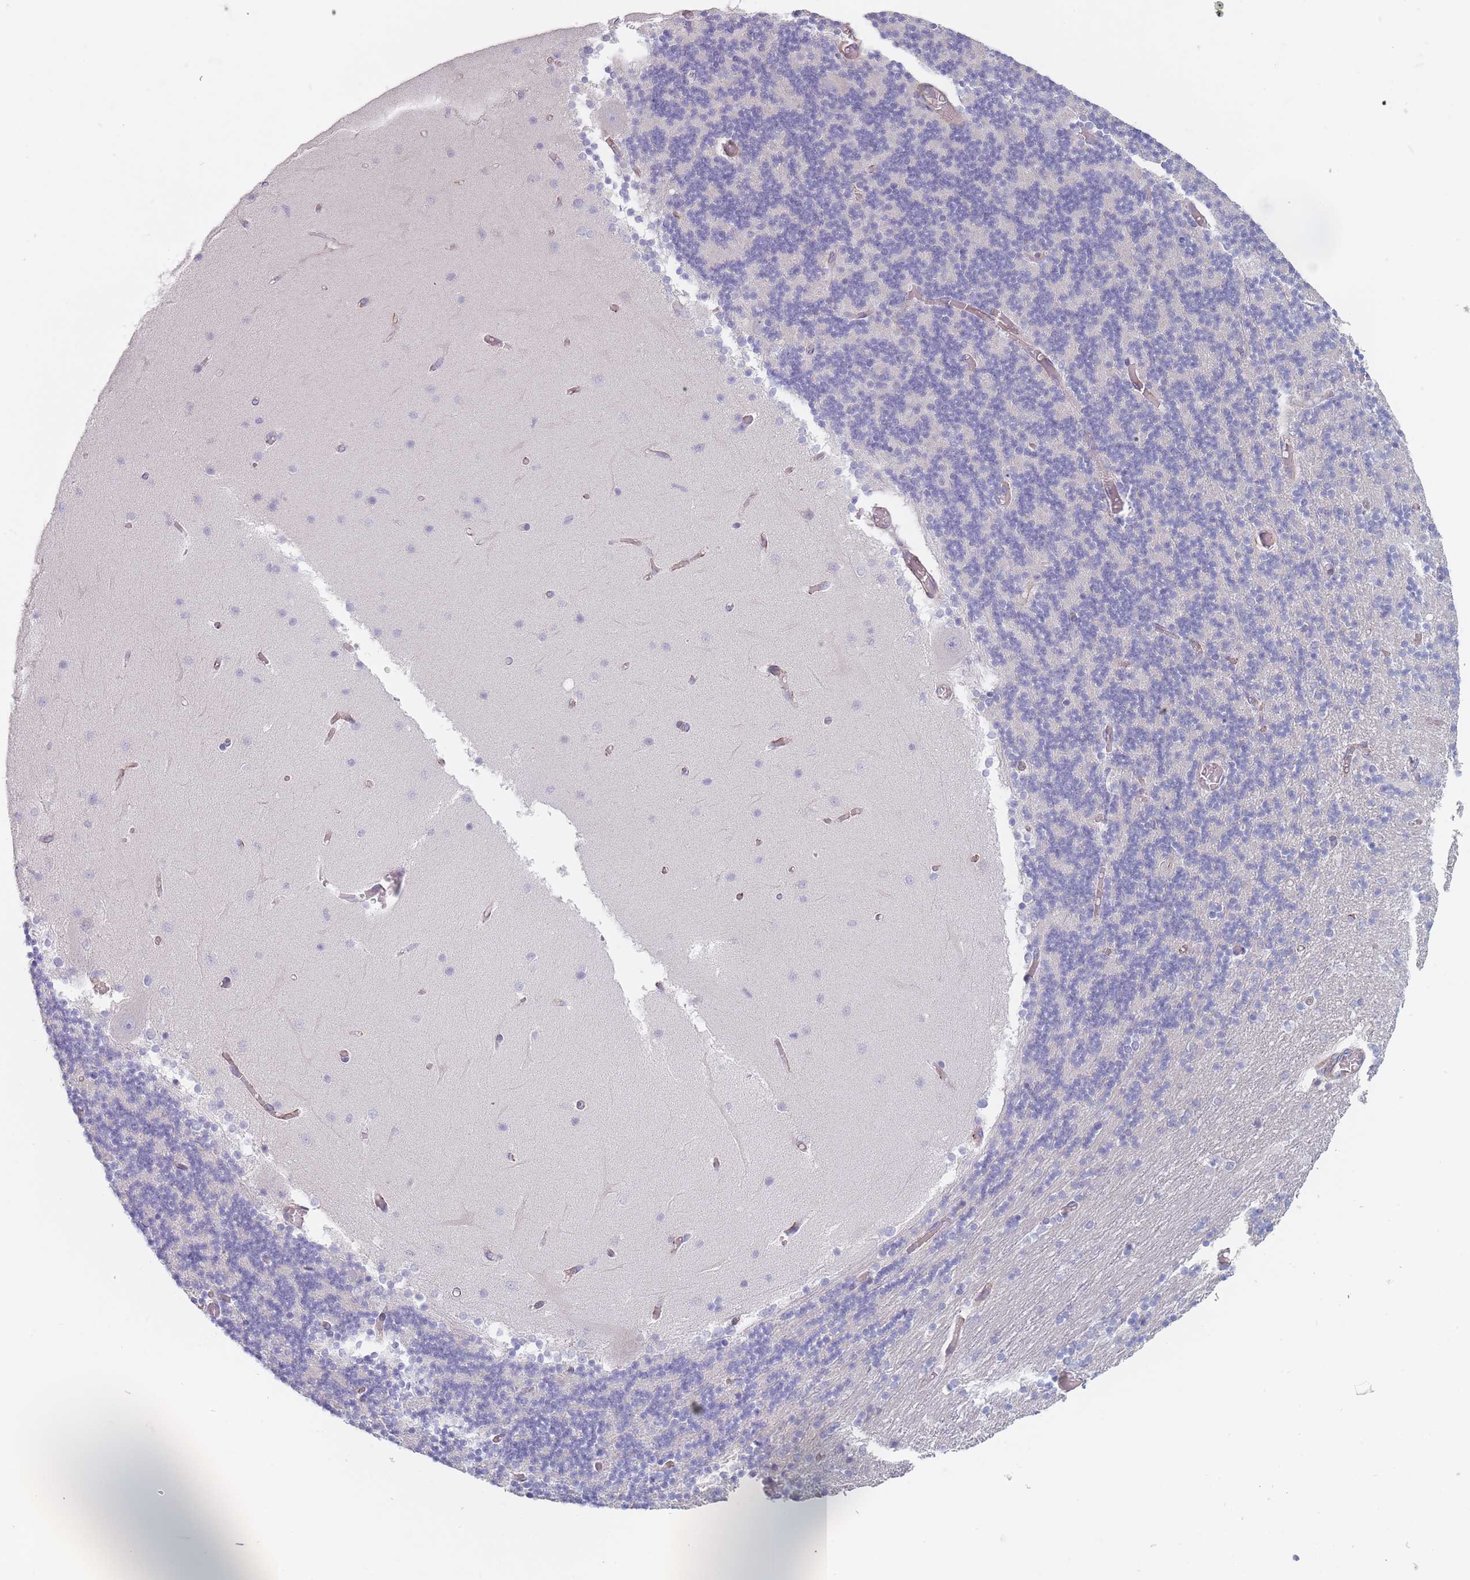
{"staining": {"intensity": "negative", "quantity": "none", "location": "none"}, "tissue": "cerebellum", "cell_type": "Cells in granular layer", "image_type": "normal", "snomed": [{"axis": "morphology", "description": "Normal tissue, NOS"}, {"axis": "topography", "description": "Cerebellum"}], "caption": "A histopathology image of human cerebellum is negative for staining in cells in granular layer.", "gene": "ERBIN", "patient": {"sex": "female", "age": 28}}